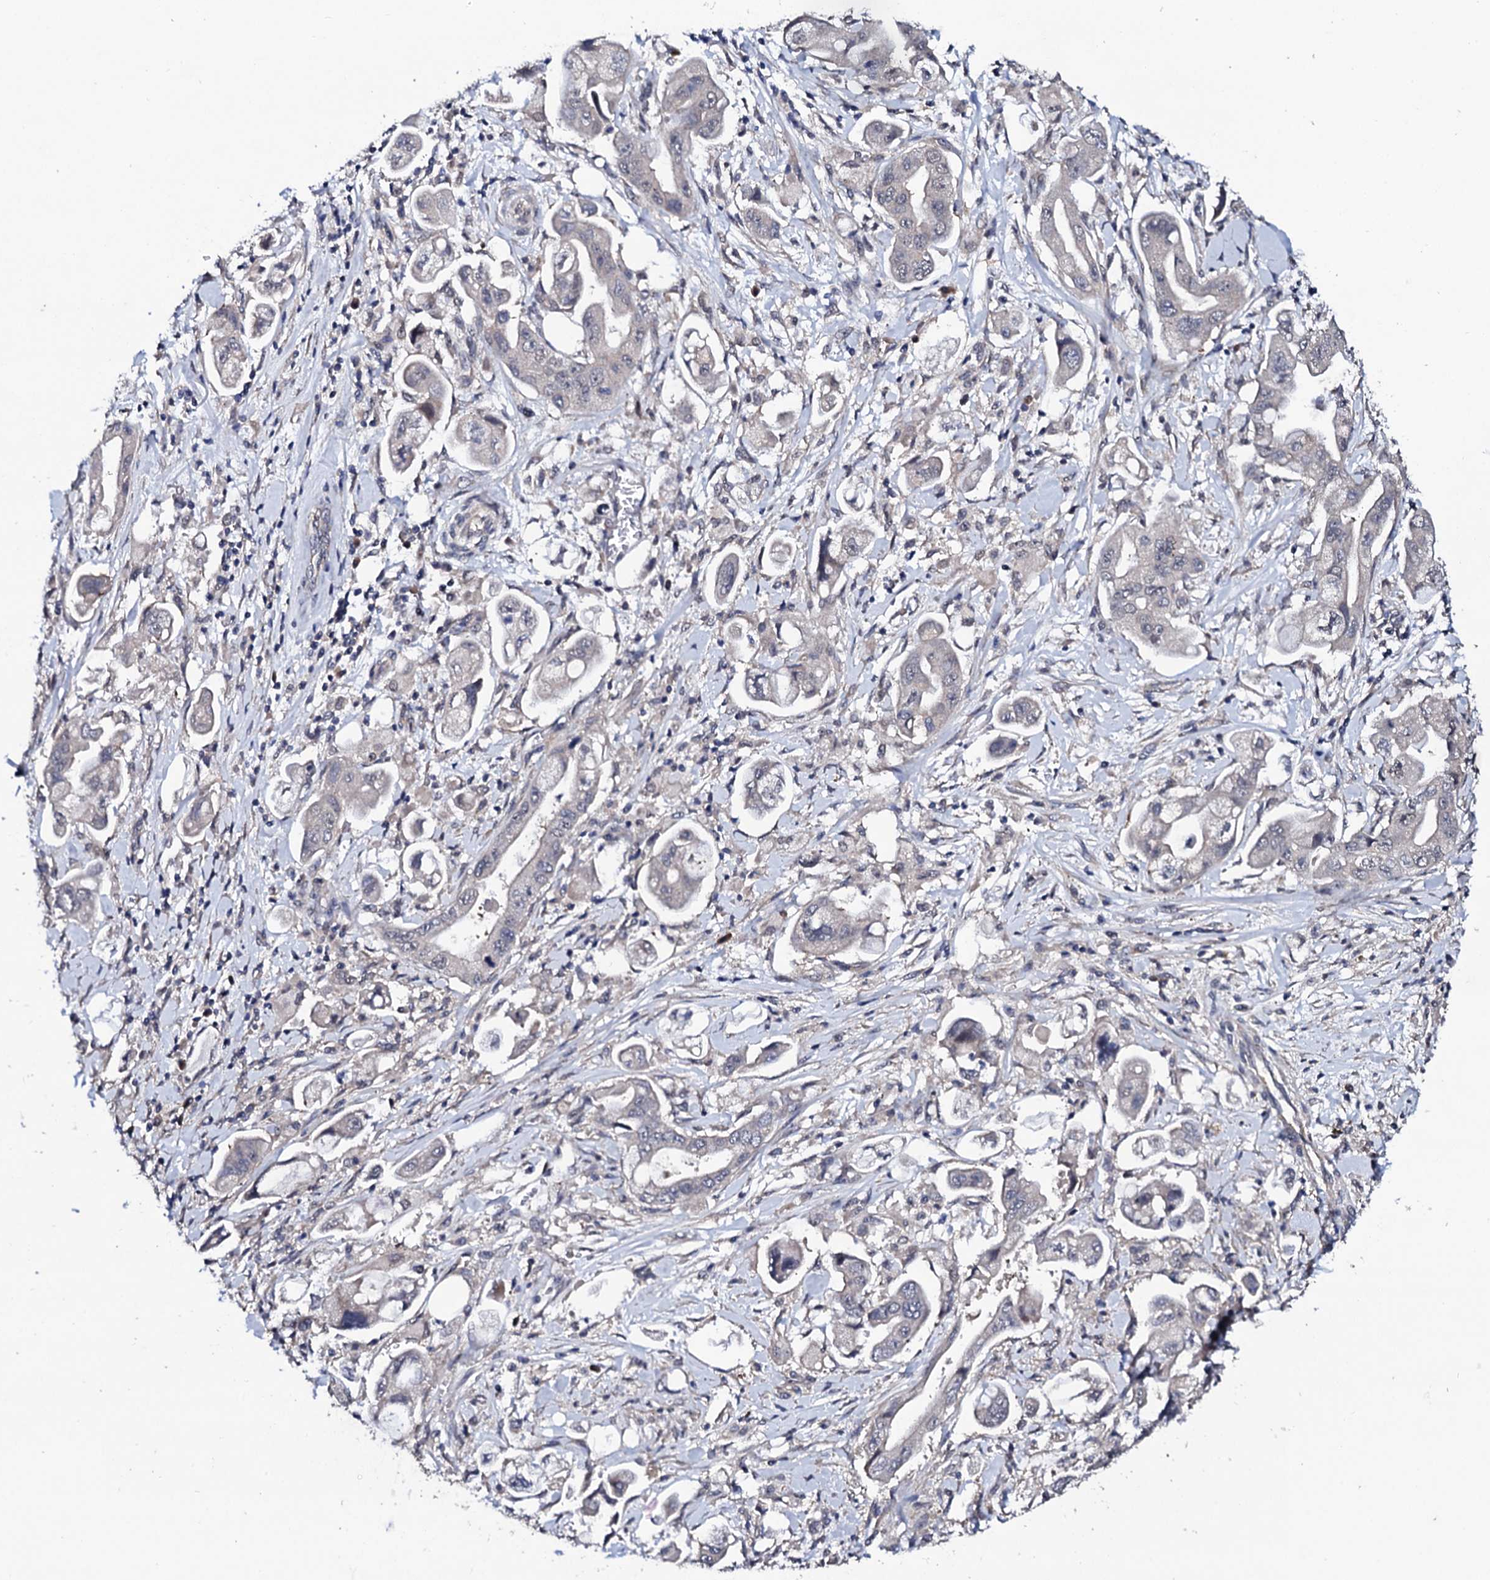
{"staining": {"intensity": "negative", "quantity": "none", "location": "none"}, "tissue": "stomach cancer", "cell_type": "Tumor cells", "image_type": "cancer", "snomed": [{"axis": "morphology", "description": "Adenocarcinoma, NOS"}, {"axis": "topography", "description": "Stomach"}], "caption": "This is a micrograph of immunohistochemistry staining of stomach adenocarcinoma, which shows no staining in tumor cells. (Brightfield microscopy of DAB IHC at high magnification).", "gene": "IP6K1", "patient": {"sex": "male", "age": 62}}